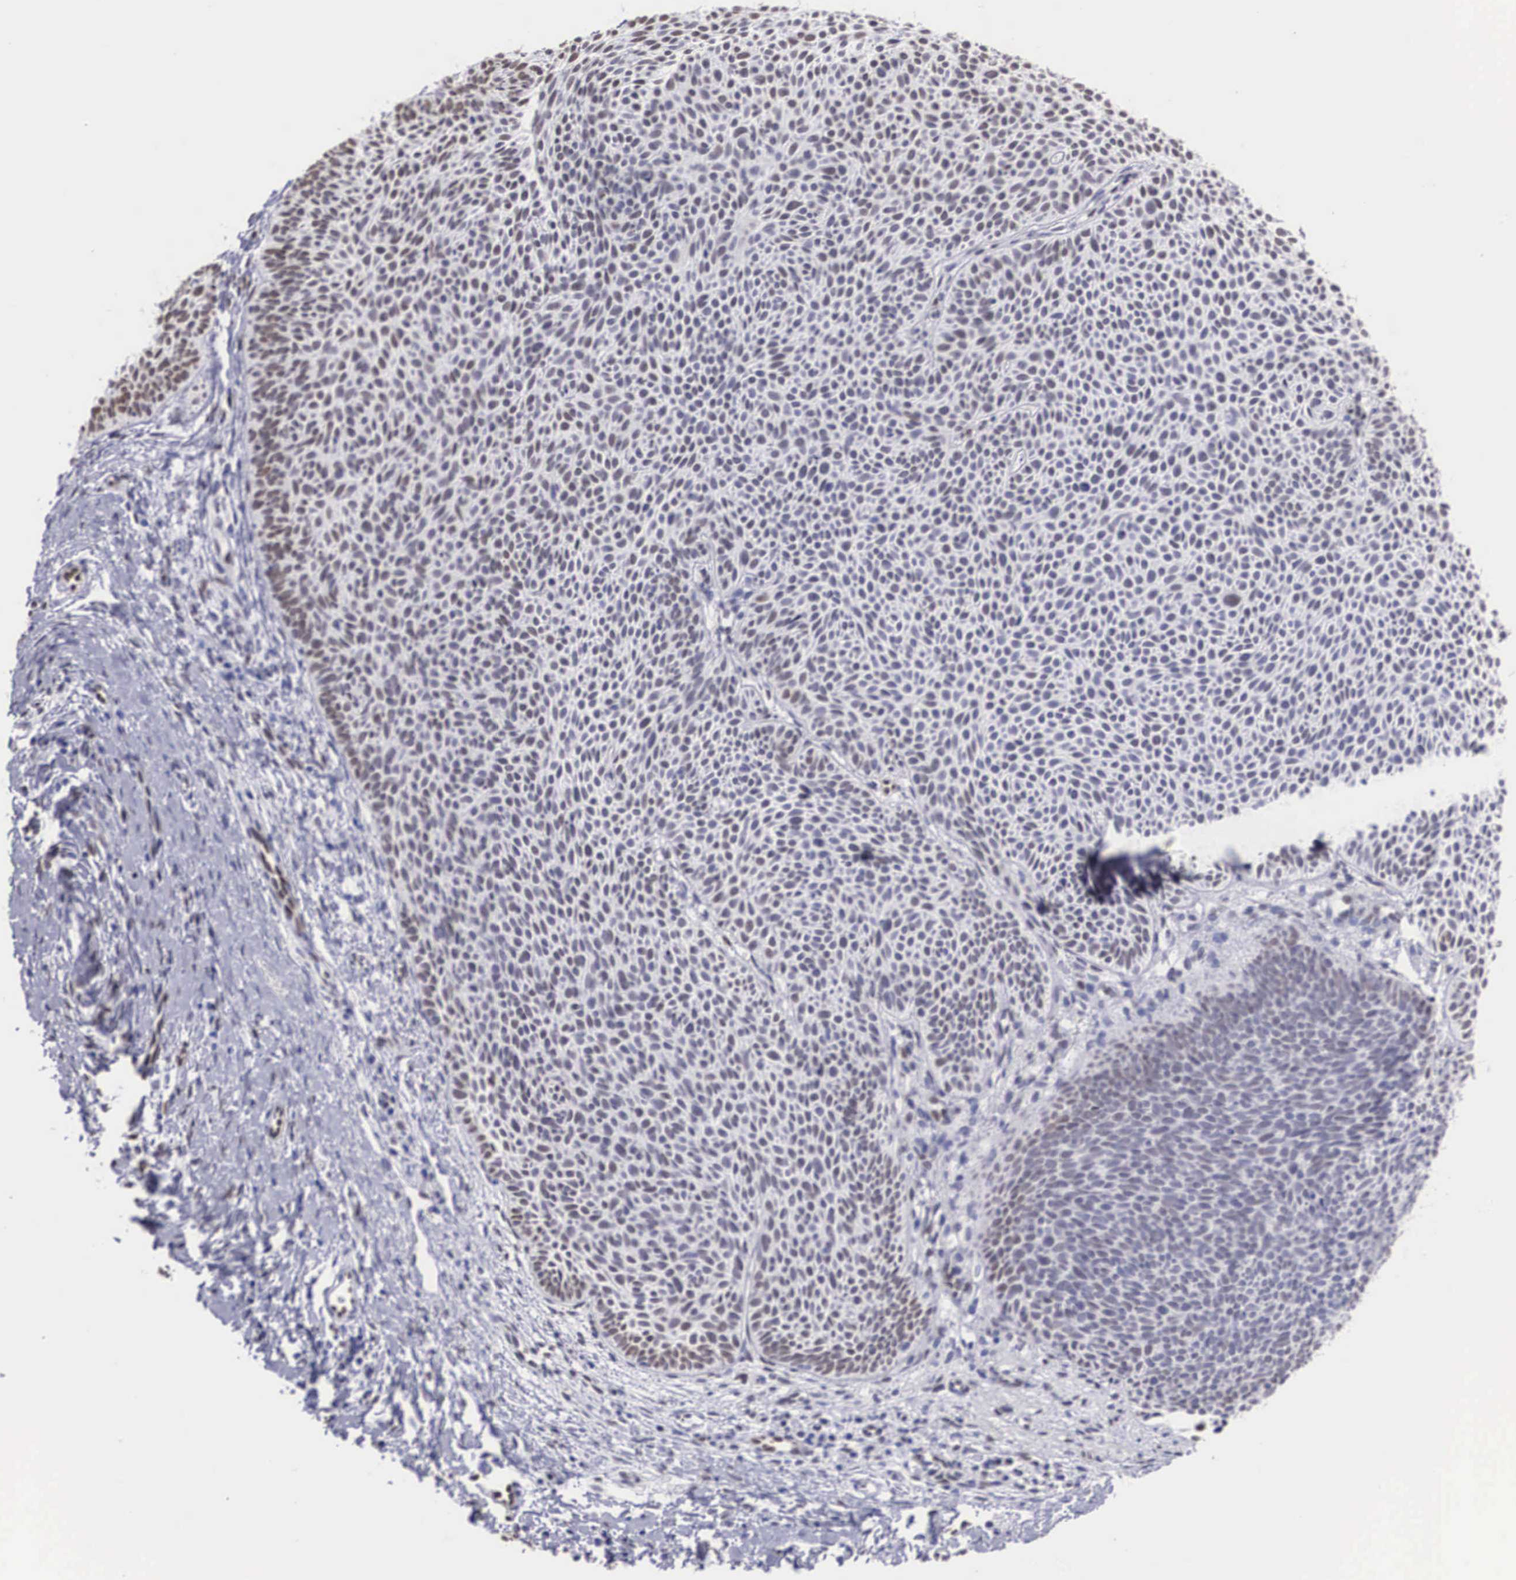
{"staining": {"intensity": "negative", "quantity": "none", "location": "none"}, "tissue": "skin cancer", "cell_type": "Tumor cells", "image_type": "cancer", "snomed": [{"axis": "morphology", "description": "Basal cell carcinoma"}, {"axis": "topography", "description": "Skin"}], "caption": "This image is of basal cell carcinoma (skin) stained with immunohistochemistry (IHC) to label a protein in brown with the nuclei are counter-stained blue. There is no staining in tumor cells.", "gene": "HMGN5", "patient": {"sex": "male", "age": 84}}